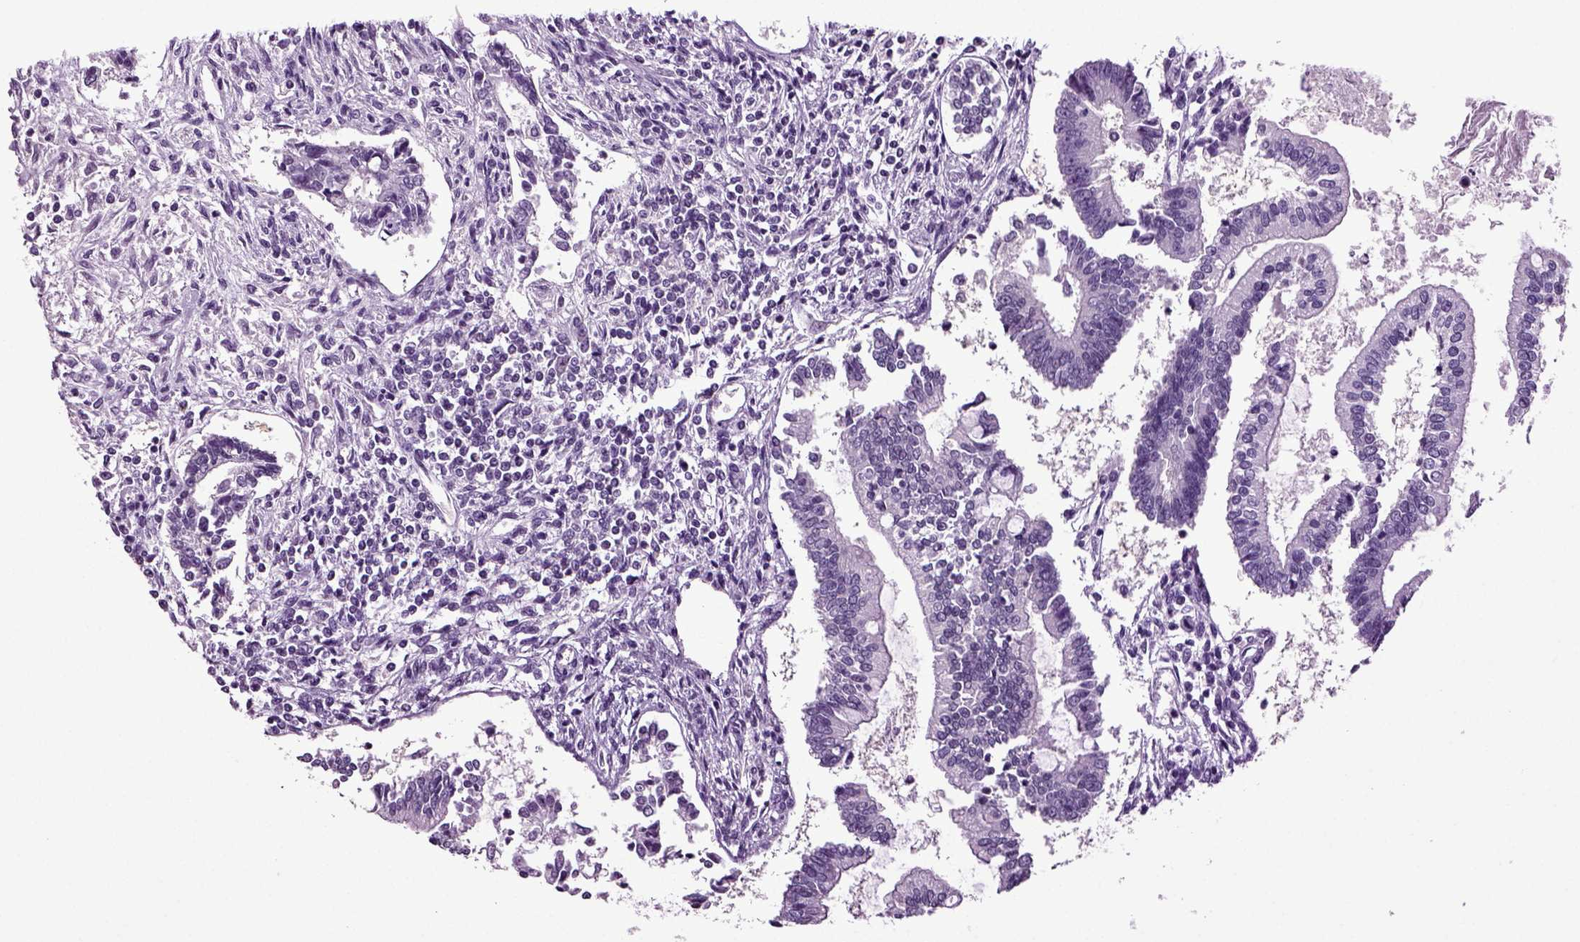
{"staining": {"intensity": "negative", "quantity": "none", "location": "none"}, "tissue": "testis cancer", "cell_type": "Tumor cells", "image_type": "cancer", "snomed": [{"axis": "morphology", "description": "Carcinoma, Embryonal, NOS"}, {"axis": "topography", "description": "Testis"}], "caption": "Human embryonal carcinoma (testis) stained for a protein using IHC demonstrates no positivity in tumor cells.", "gene": "PLCH2", "patient": {"sex": "male", "age": 37}}